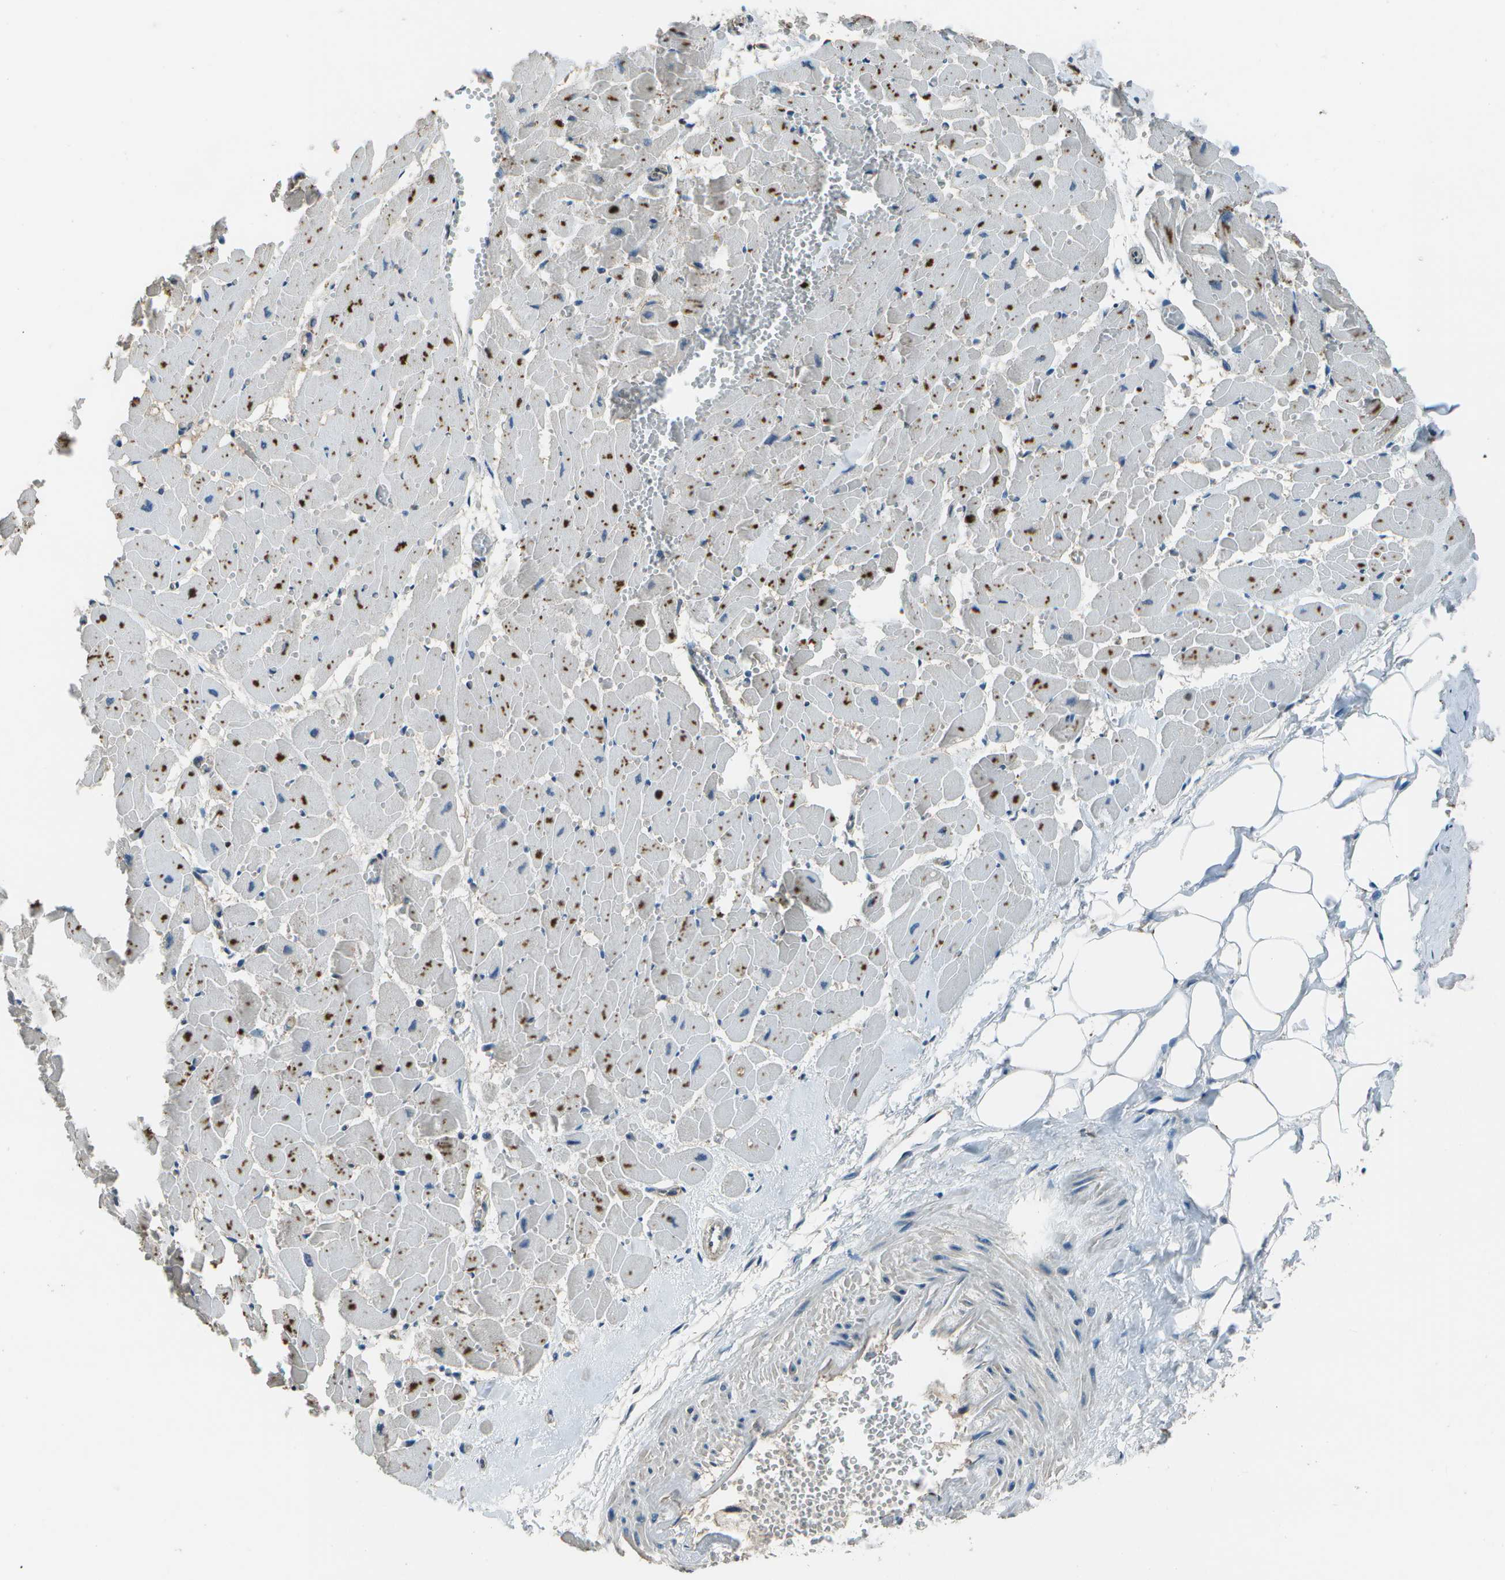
{"staining": {"intensity": "moderate", "quantity": "25%-75%", "location": "cytoplasmic/membranous"}, "tissue": "heart muscle", "cell_type": "Cardiomyocytes", "image_type": "normal", "snomed": [{"axis": "morphology", "description": "Normal tissue, NOS"}, {"axis": "topography", "description": "Heart"}], "caption": "Protein expression analysis of normal human heart muscle reveals moderate cytoplasmic/membranous expression in about 25%-75% of cardiomyocytes. (DAB (3,3'-diaminobenzidine) IHC, brown staining for protein, blue staining for nuclei).", "gene": "PDLIM1", "patient": {"sex": "female", "age": 19}}